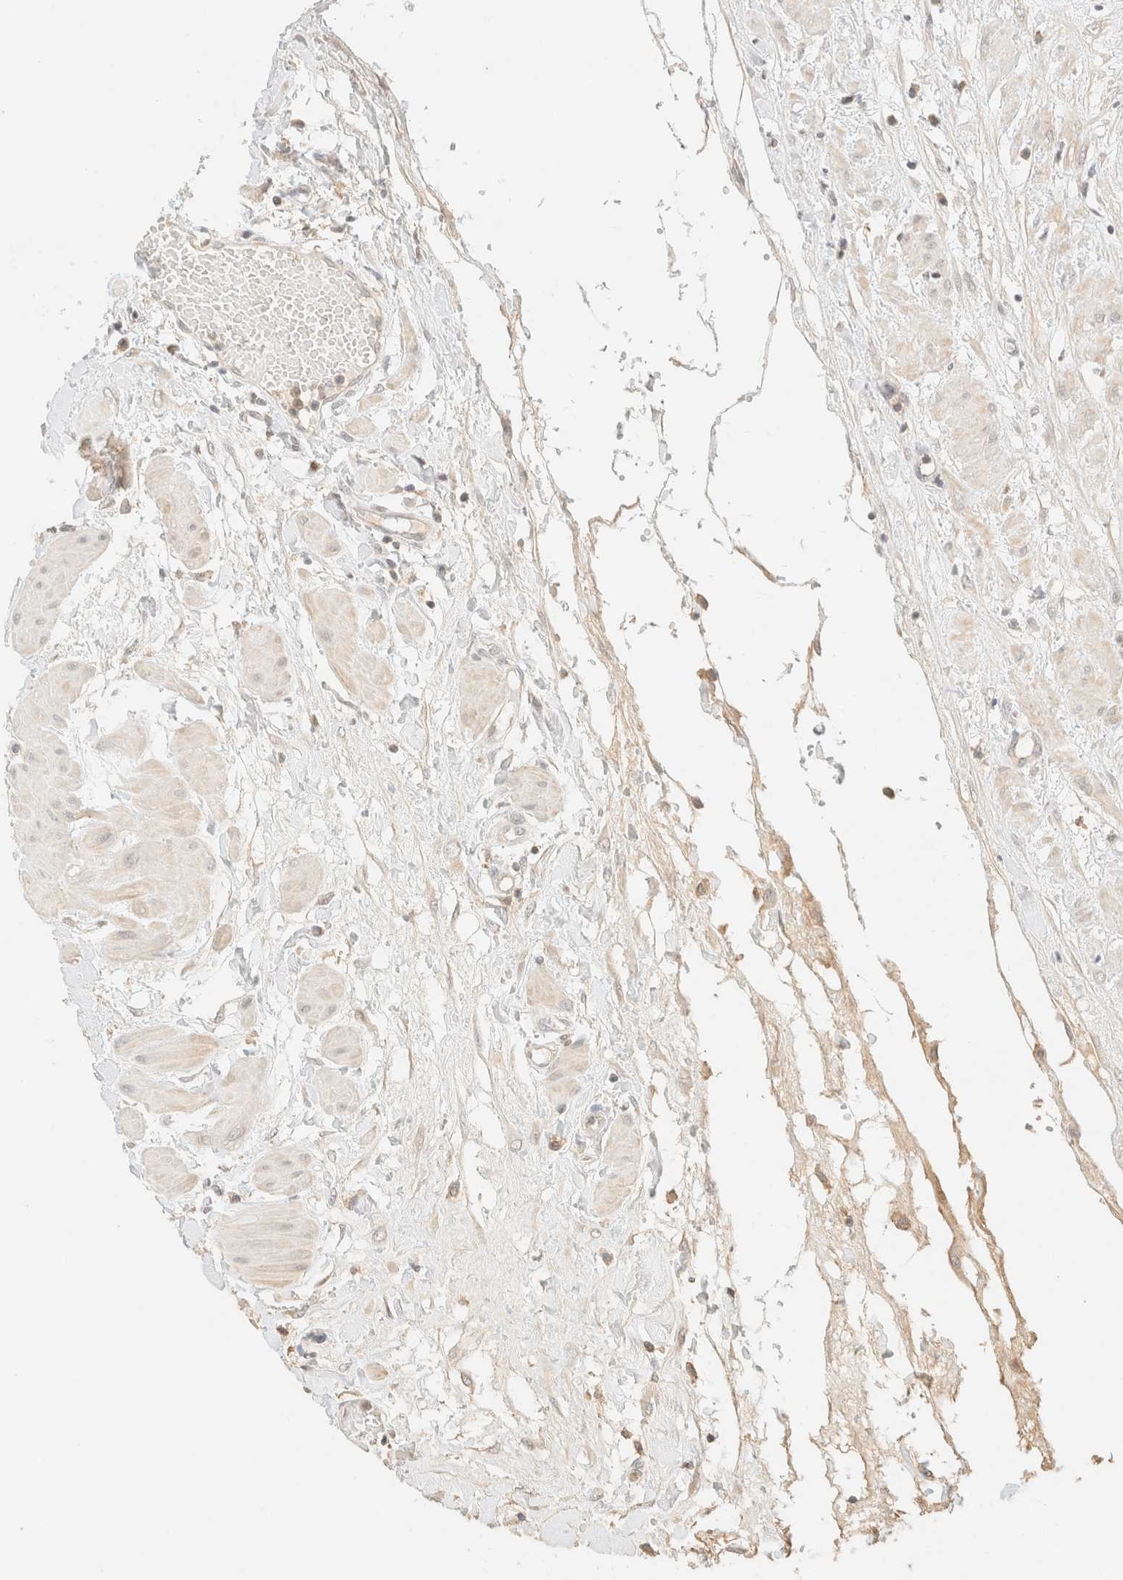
{"staining": {"intensity": "negative", "quantity": "none", "location": "none"}, "tissue": "fallopian tube", "cell_type": "Glandular cells", "image_type": "normal", "snomed": [{"axis": "morphology", "description": "Normal tissue, NOS"}, {"axis": "topography", "description": "Fallopian tube"}, {"axis": "topography", "description": "Placenta"}], "caption": "Human fallopian tube stained for a protein using immunohistochemistry (IHC) displays no staining in glandular cells.", "gene": "TIMD4", "patient": {"sex": "female", "age": 32}}